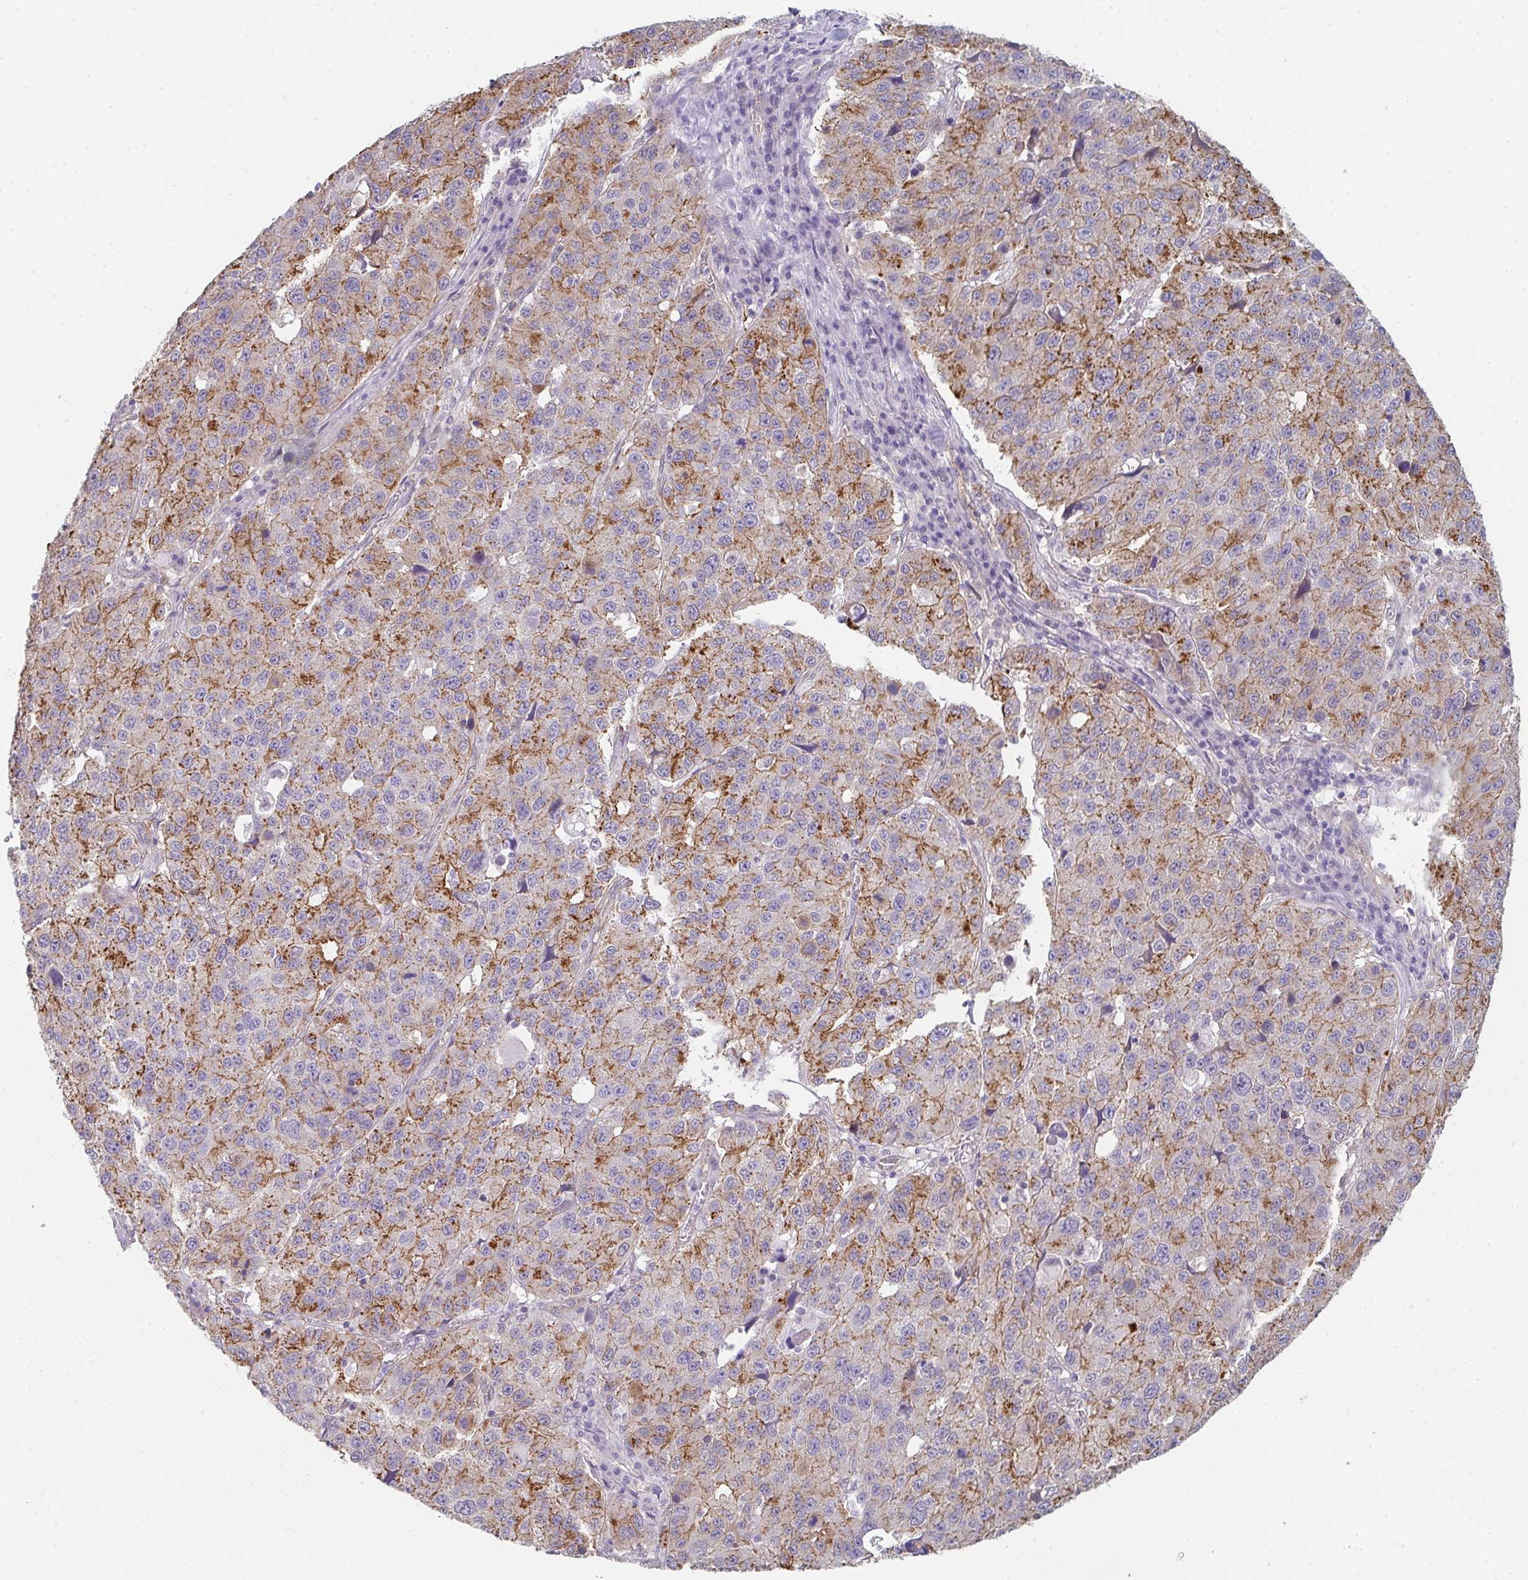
{"staining": {"intensity": "moderate", "quantity": "25%-75%", "location": "cytoplasmic/membranous"}, "tissue": "stomach cancer", "cell_type": "Tumor cells", "image_type": "cancer", "snomed": [{"axis": "morphology", "description": "Adenocarcinoma, NOS"}, {"axis": "topography", "description": "Stomach"}], "caption": "Stomach cancer stained with DAB (3,3'-diaminobenzidine) immunohistochemistry reveals medium levels of moderate cytoplasmic/membranous expression in approximately 25%-75% of tumor cells.", "gene": "DBN1", "patient": {"sex": "male", "age": 71}}